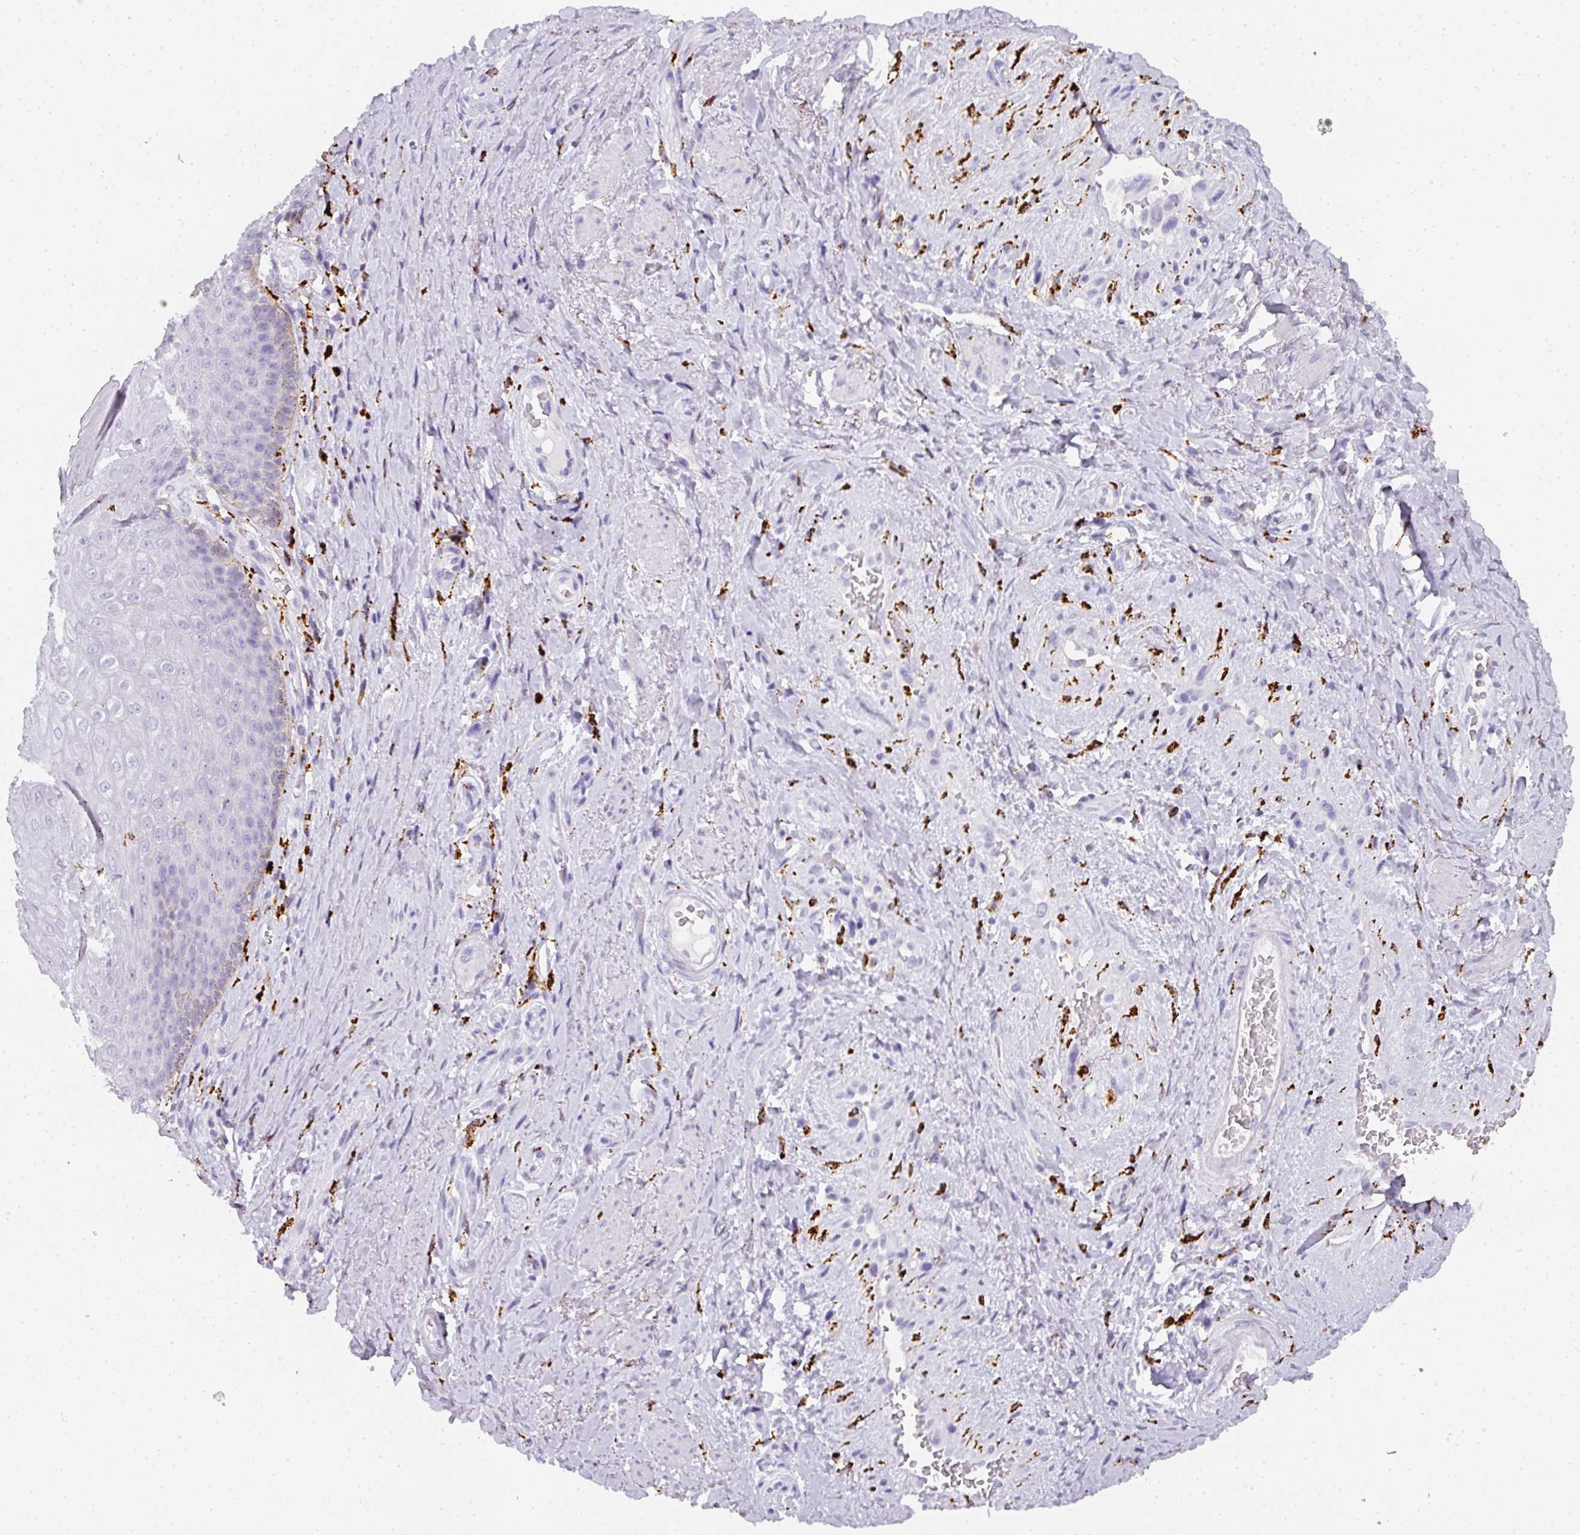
{"staining": {"intensity": "negative", "quantity": "none", "location": "none"}, "tissue": "skin", "cell_type": "Epidermal cells", "image_type": "normal", "snomed": [{"axis": "morphology", "description": "Normal tissue, NOS"}, {"axis": "topography", "description": "Anal"}, {"axis": "topography", "description": "Peripheral nerve tissue"}], "caption": "Immunohistochemistry (IHC) of benign skin exhibits no positivity in epidermal cells. The staining was performed using DAB (3,3'-diaminobenzidine) to visualize the protein expression in brown, while the nuclei were stained in blue with hematoxylin (Magnification: 20x).", "gene": "MMACHC", "patient": {"sex": "male", "age": 53}}